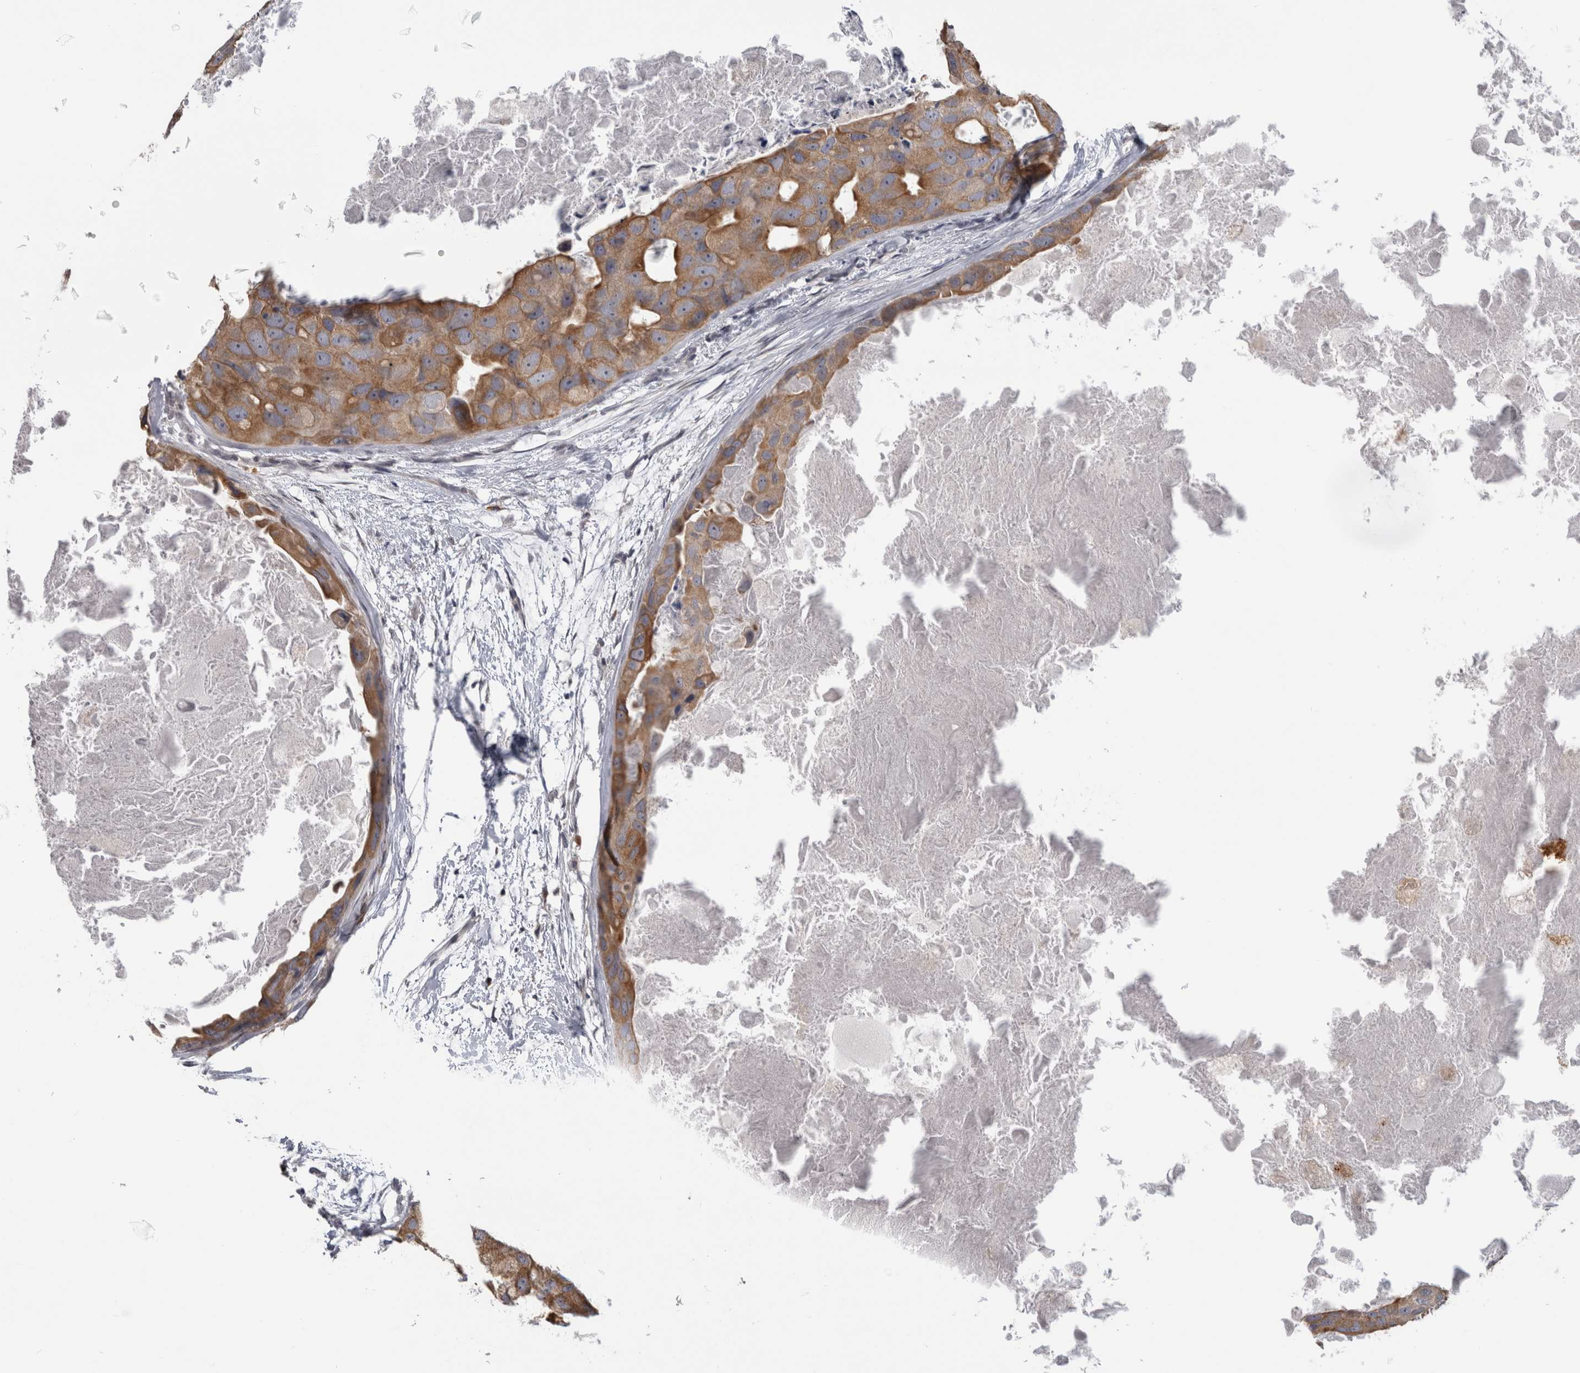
{"staining": {"intensity": "moderate", "quantity": "25%-75%", "location": "cytoplasmic/membranous"}, "tissue": "breast cancer", "cell_type": "Tumor cells", "image_type": "cancer", "snomed": [{"axis": "morphology", "description": "Duct carcinoma"}, {"axis": "topography", "description": "Breast"}], "caption": "Immunohistochemistry (IHC) of breast cancer (invasive ductal carcinoma) displays medium levels of moderate cytoplasmic/membranous staining in approximately 25%-75% of tumor cells. The staining is performed using DAB (3,3'-diaminobenzidine) brown chromogen to label protein expression. The nuclei are counter-stained blue using hematoxylin.", "gene": "TMEM242", "patient": {"sex": "female", "age": 62}}